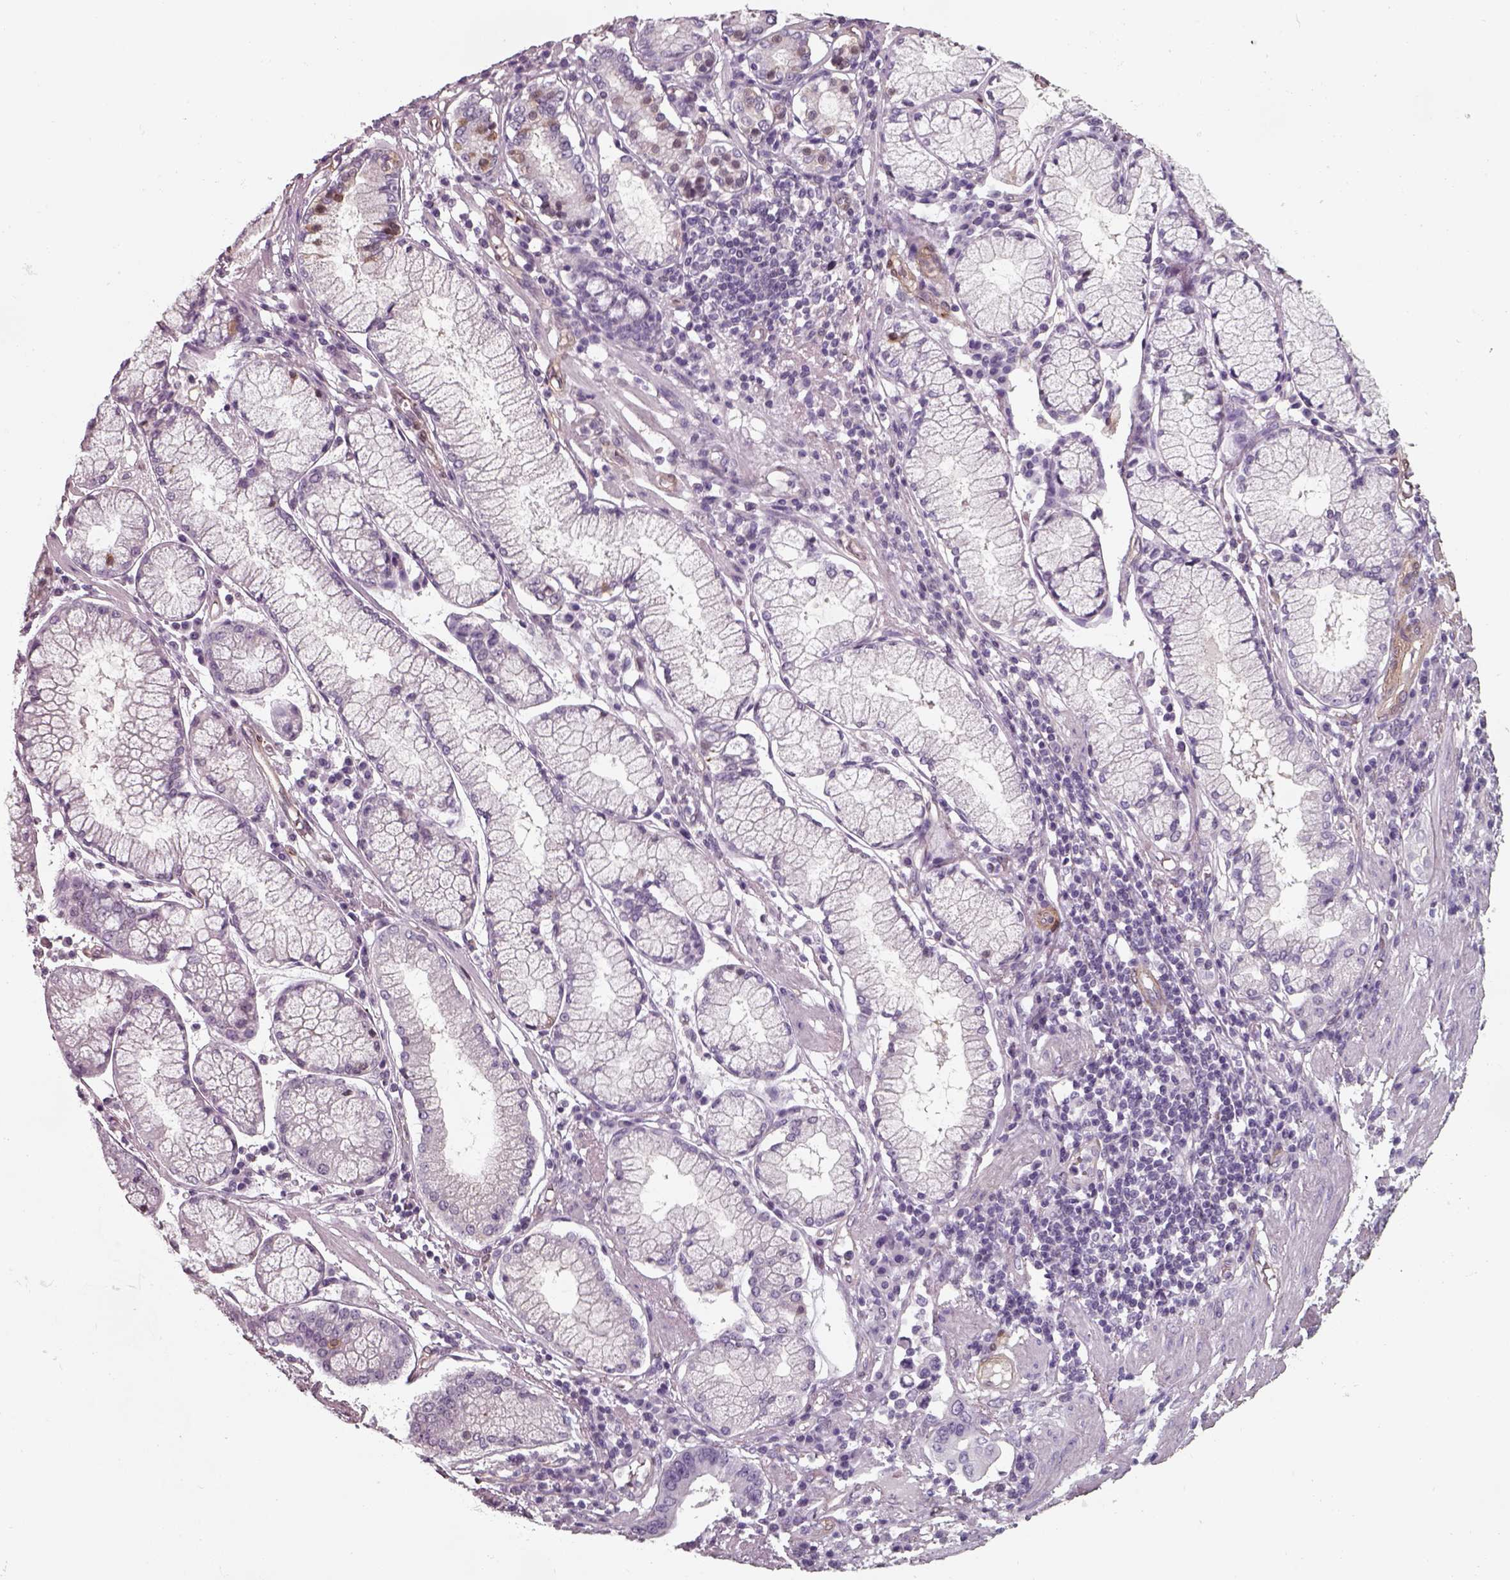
{"staining": {"intensity": "negative", "quantity": "none", "location": "none"}, "tissue": "stomach cancer", "cell_type": "Tumor cells", "image_type": "cancer", "snomed": [{"axis": "morphology", "description": "Adenocarcinoma, NOS"}, {"axis": "topography", "description": "Stomach"}], "caption": "High power microscopy photomicrograph of an IHC micrograph of adenocarcinoma (stomach), revealing no significant expression in tumor cells.", "gene": "ISYNA1", "patient": {"sex": "male", "age": 84}}